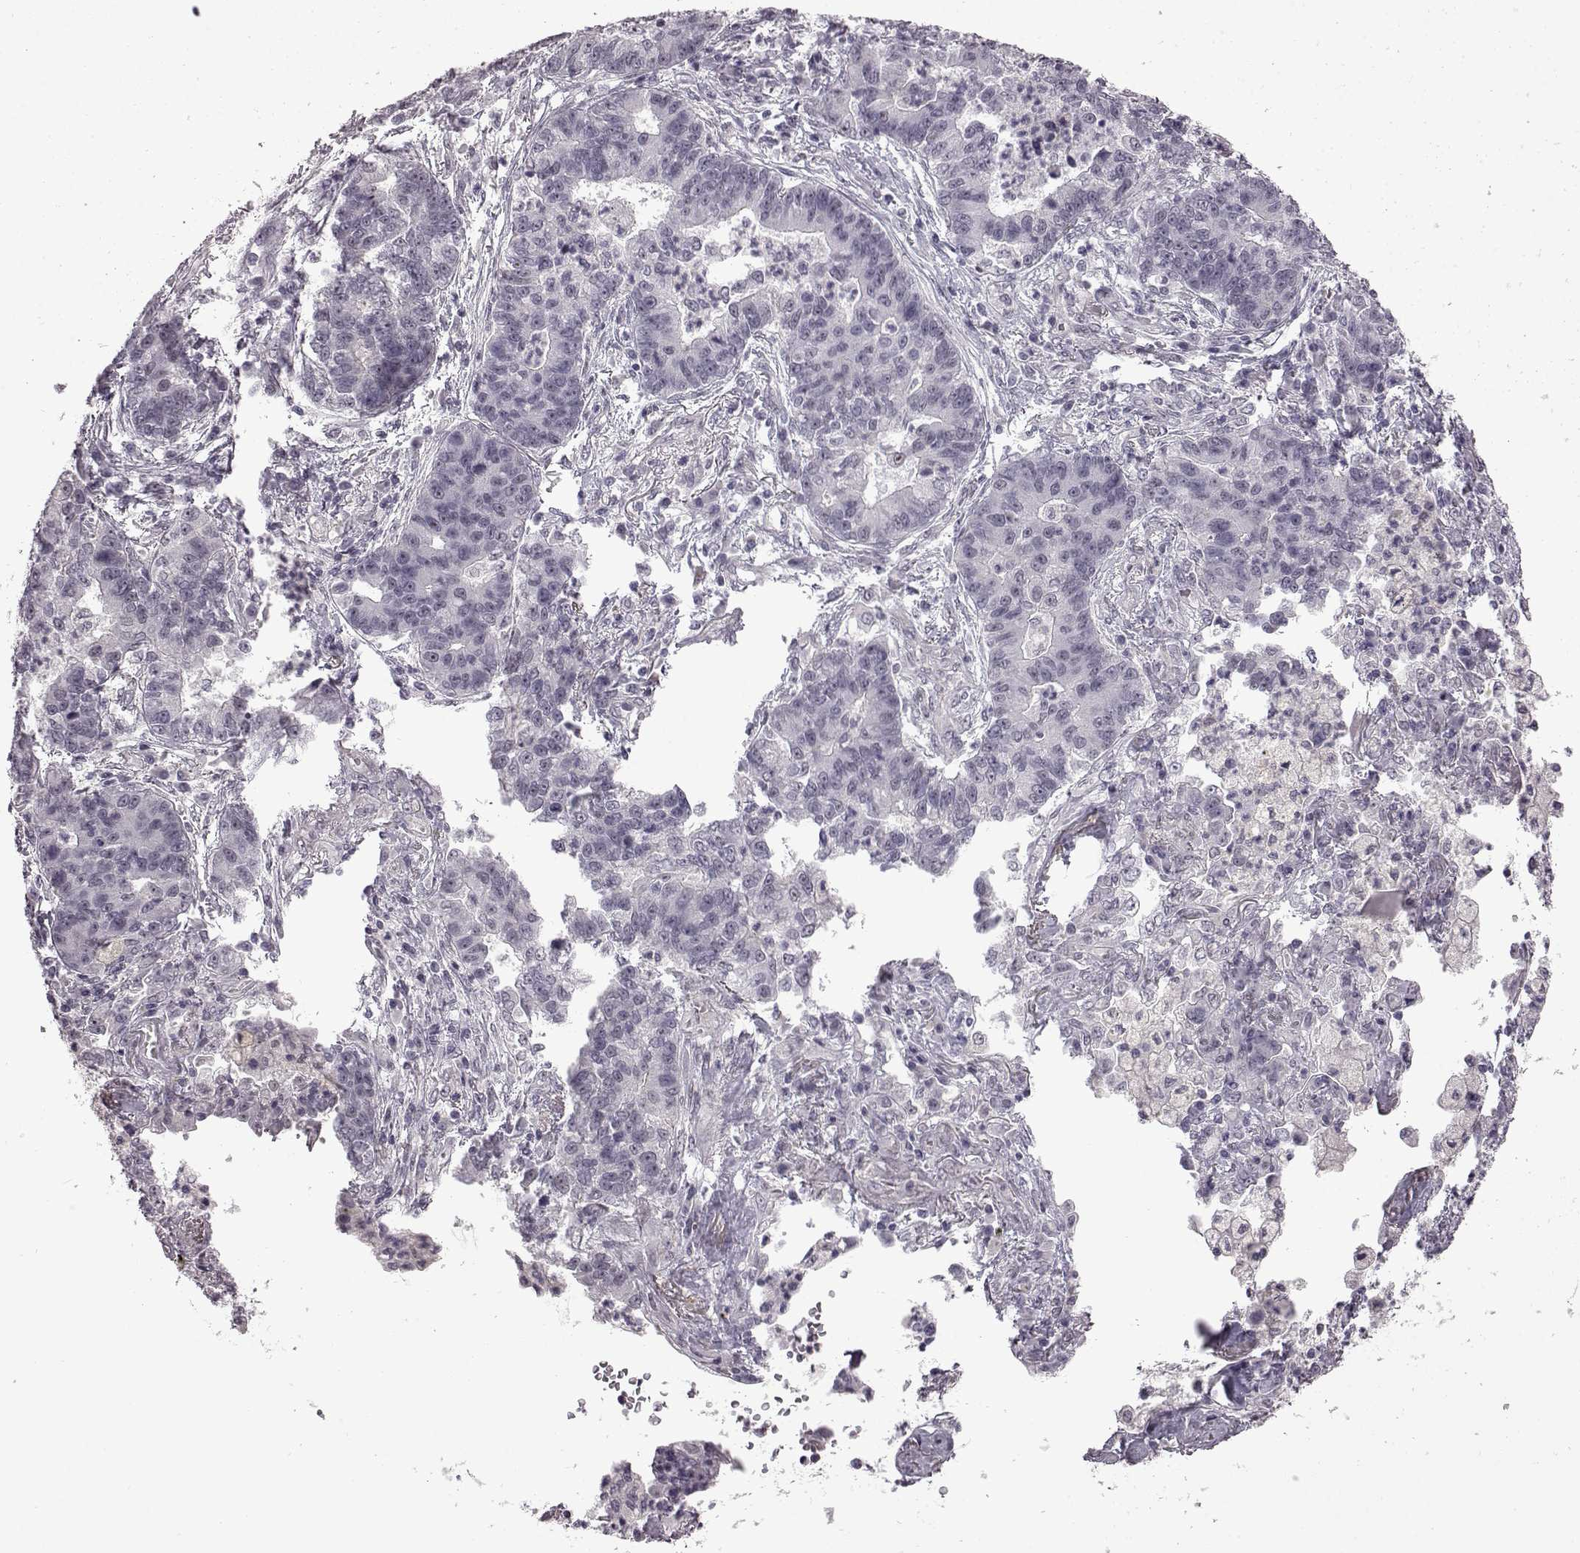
{"staining": {"intensity": "negative", "quantity": "none", "location": "none"}, "tissue": "lung cancer", "cell_type": "Tumor cells", "image_type": "cancer", "snomed": [{"axis": "morphology", "description": "Adenocarcinoma, NOS"}, {"axis": "topography", "description": "Lung"}], "caption": "Immunohistochemistry of human lung cancer (adenocarcinoma) reveals no positivity in tumor cells. Nuclei are stained in blue.", "gene": "SYNPO2", "patient": {"sex": "female", "age": 57}}